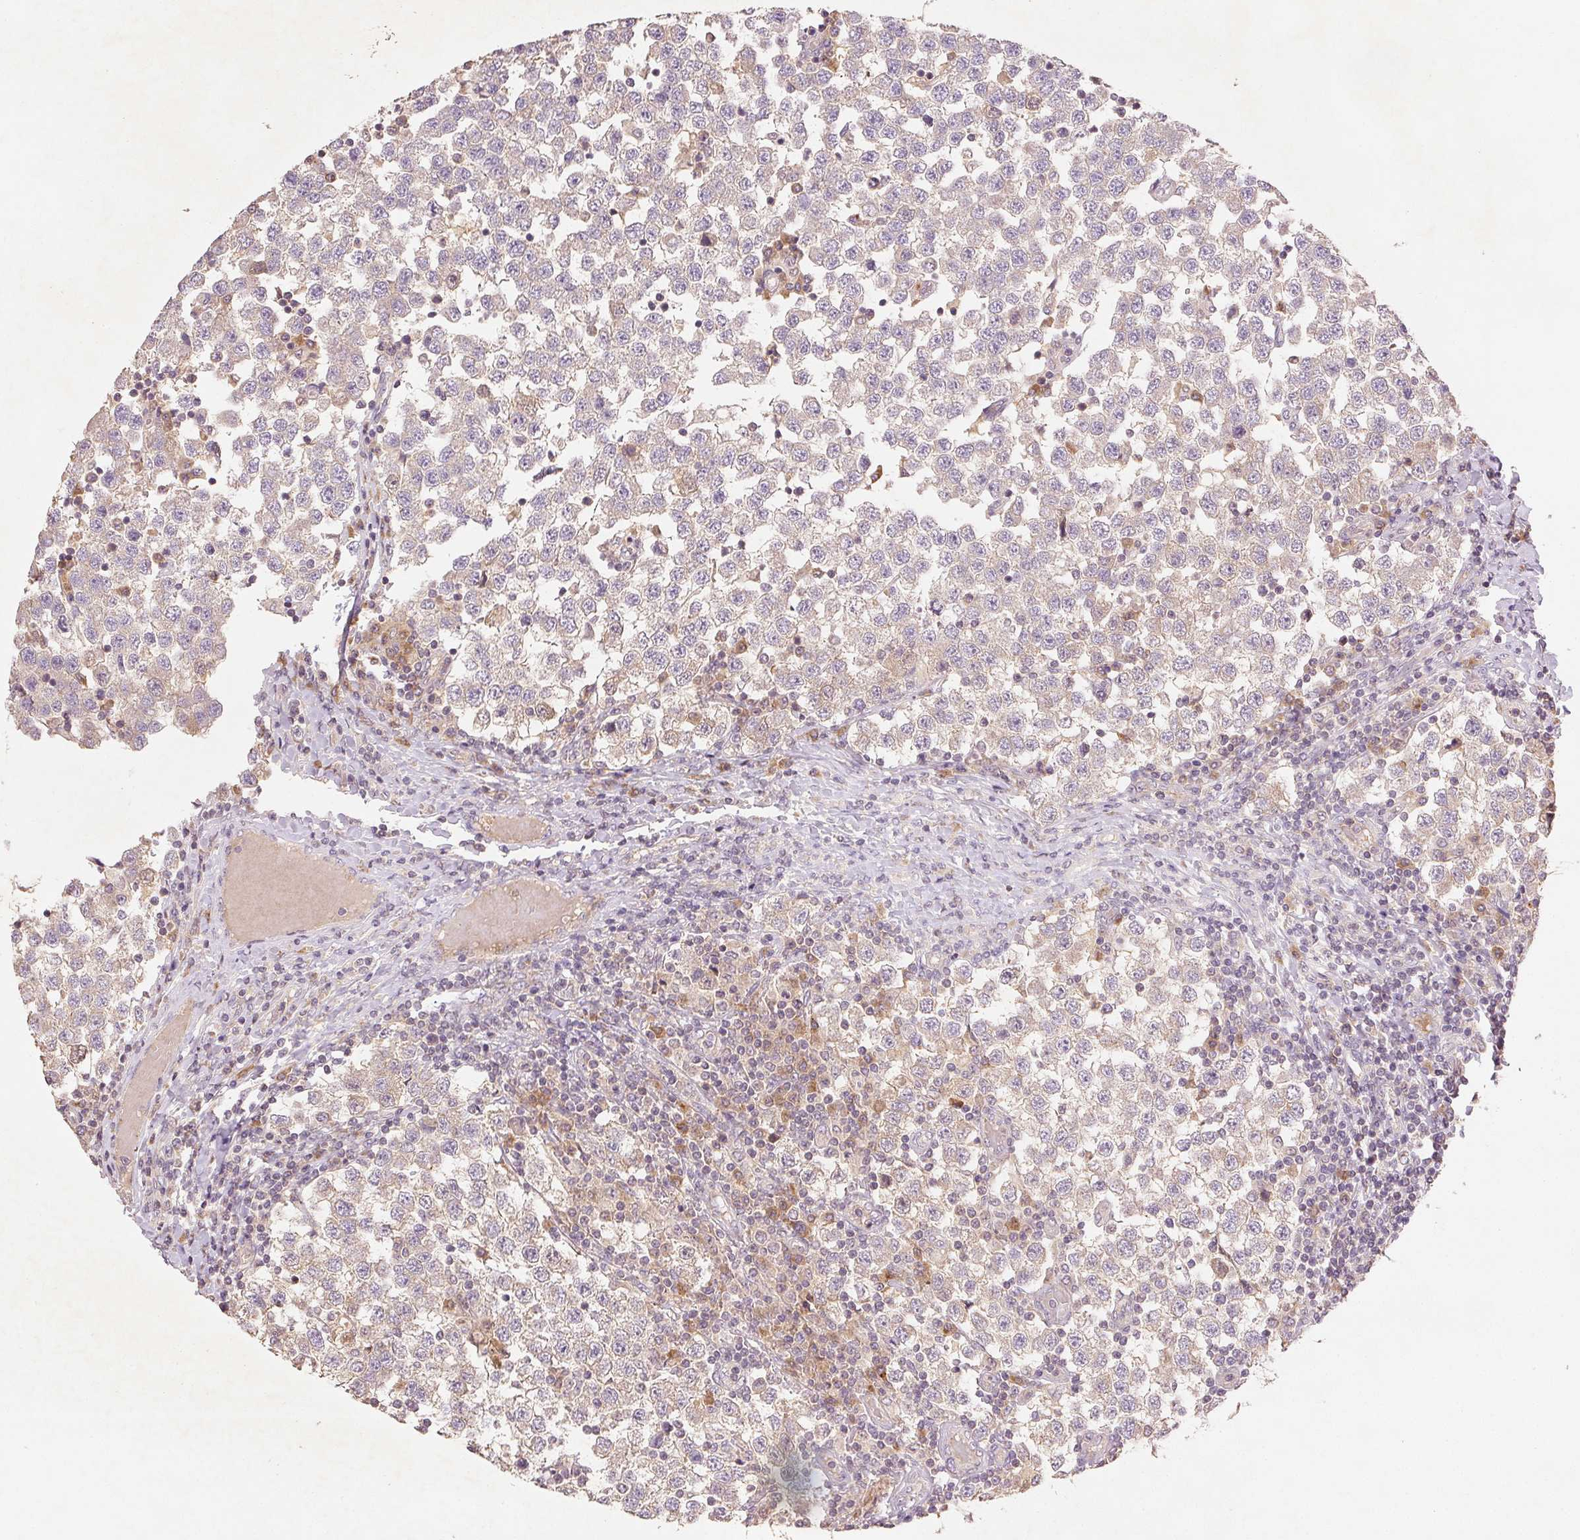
{"staining": {"intensity": "weak", "quantity": "<25%", "location": "cytoplasmic/membranous"}, "tissue": "testis cancer", "cell_type": "Tumor cells", "image_type": "cancer", "snomed": [{"axis": "morphology", "description": "Seminoma, NOS"}, {"axis": "topography", "description": "Testis"}], "caption": "A micrograph of seminoma (testis) stained for a protein shows no brown staining in tumor cells. (DAB (3,3'-diaminobenzidine) immunohistochemistry (IHC) visualized using brightfield microscopy, high magnification).", "gene": "YIF1B", "patient": {"sex": "male", "age": 34}}